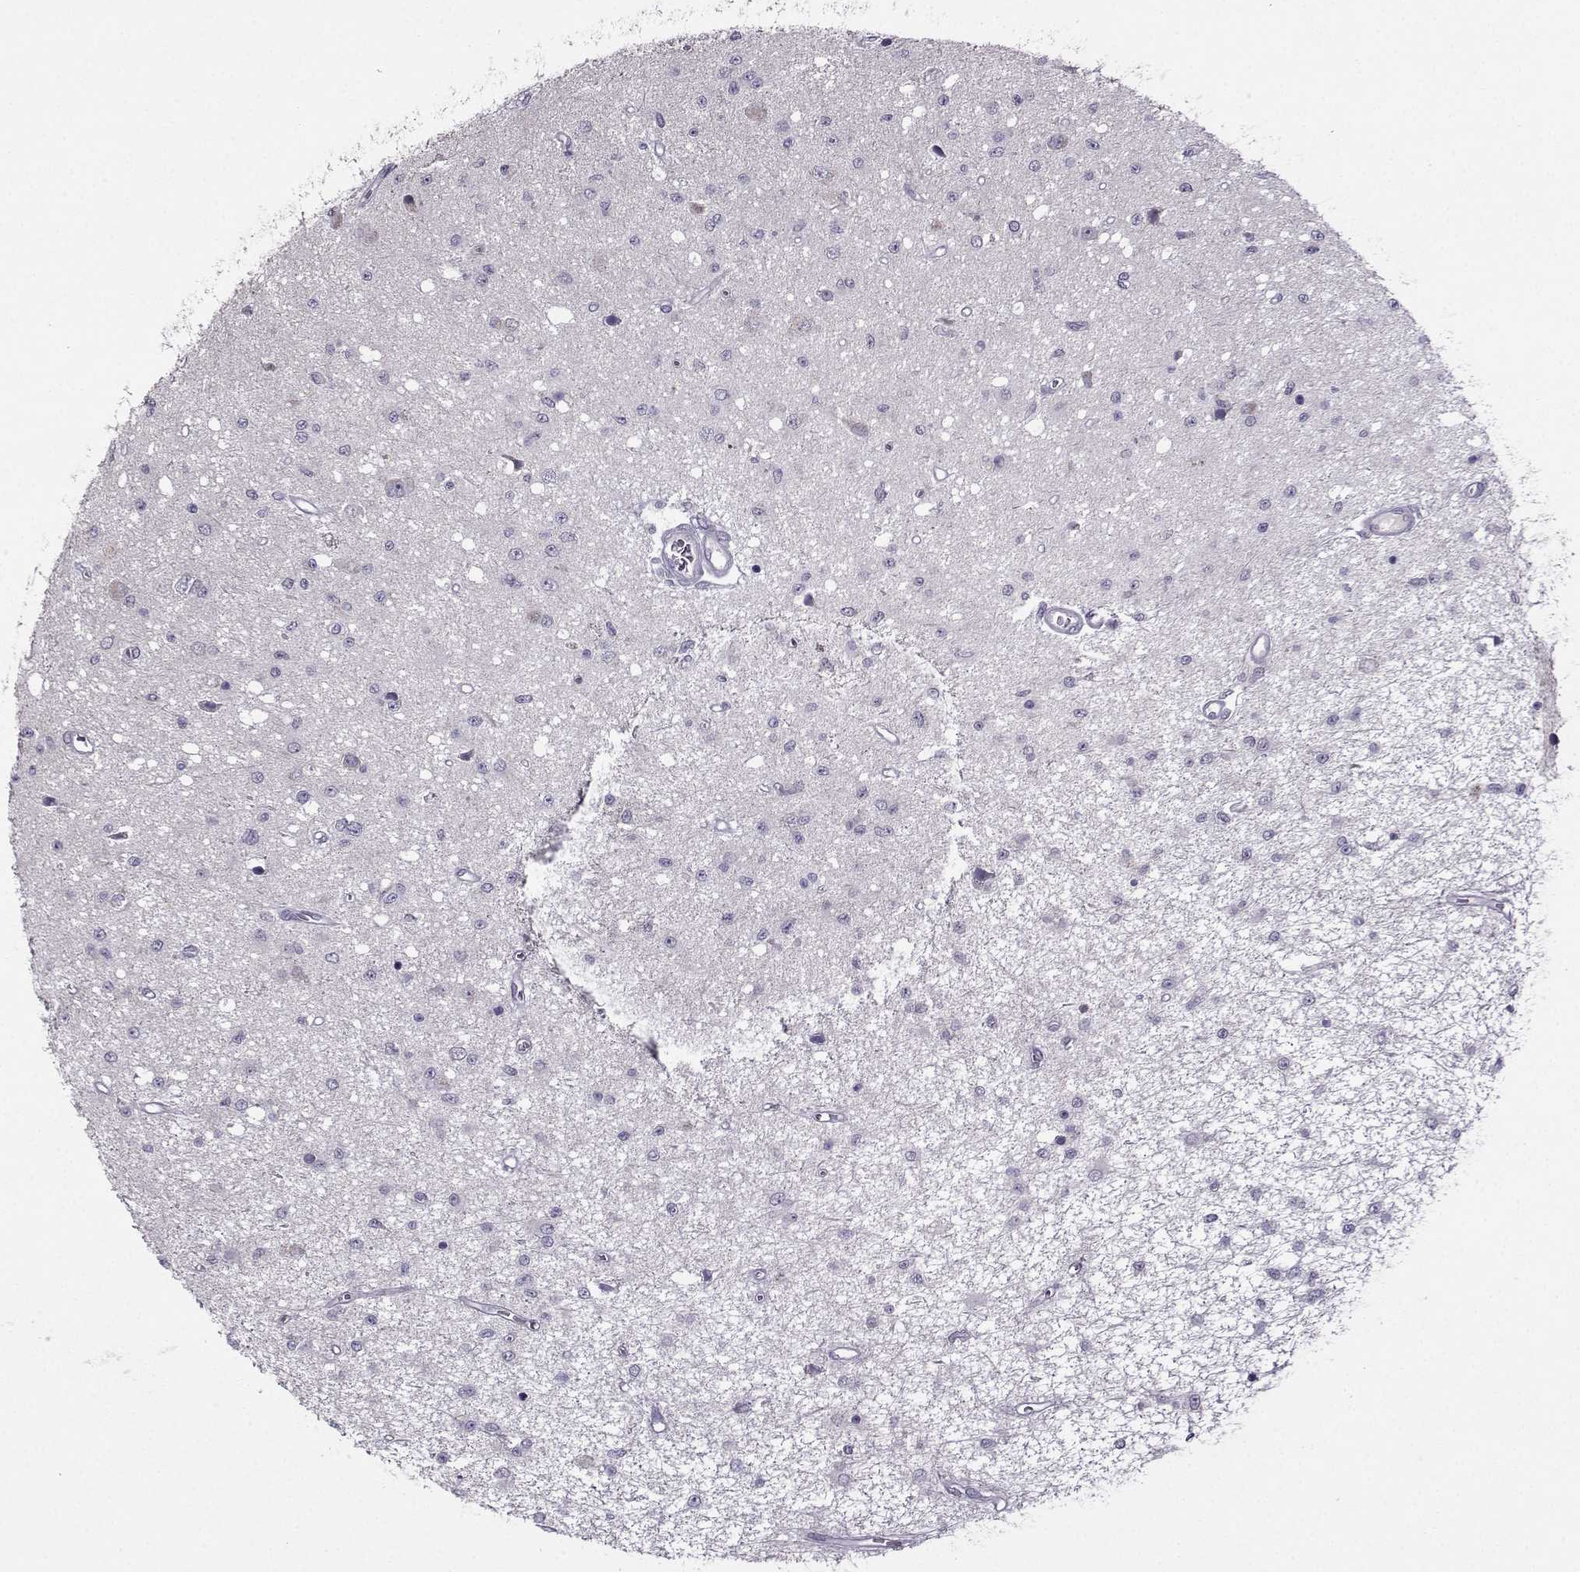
{"staining": {"intensity": "negative", "quantity": "none", "location": "none"}, "tissue": "glioma", "cell_type": "Tumor cells", "image_type": "cancer", "snomed": [{"axis": "morphology", "description": "Glioma, malignant, Low grade"}, {"axis": "topography", "description": "Brain"}], "caption": "There is no significant staining in tumor cells of low-grade glioma (malignant).", "gene": "DDX20", "patient": {"sex": "female", "age": 45}}